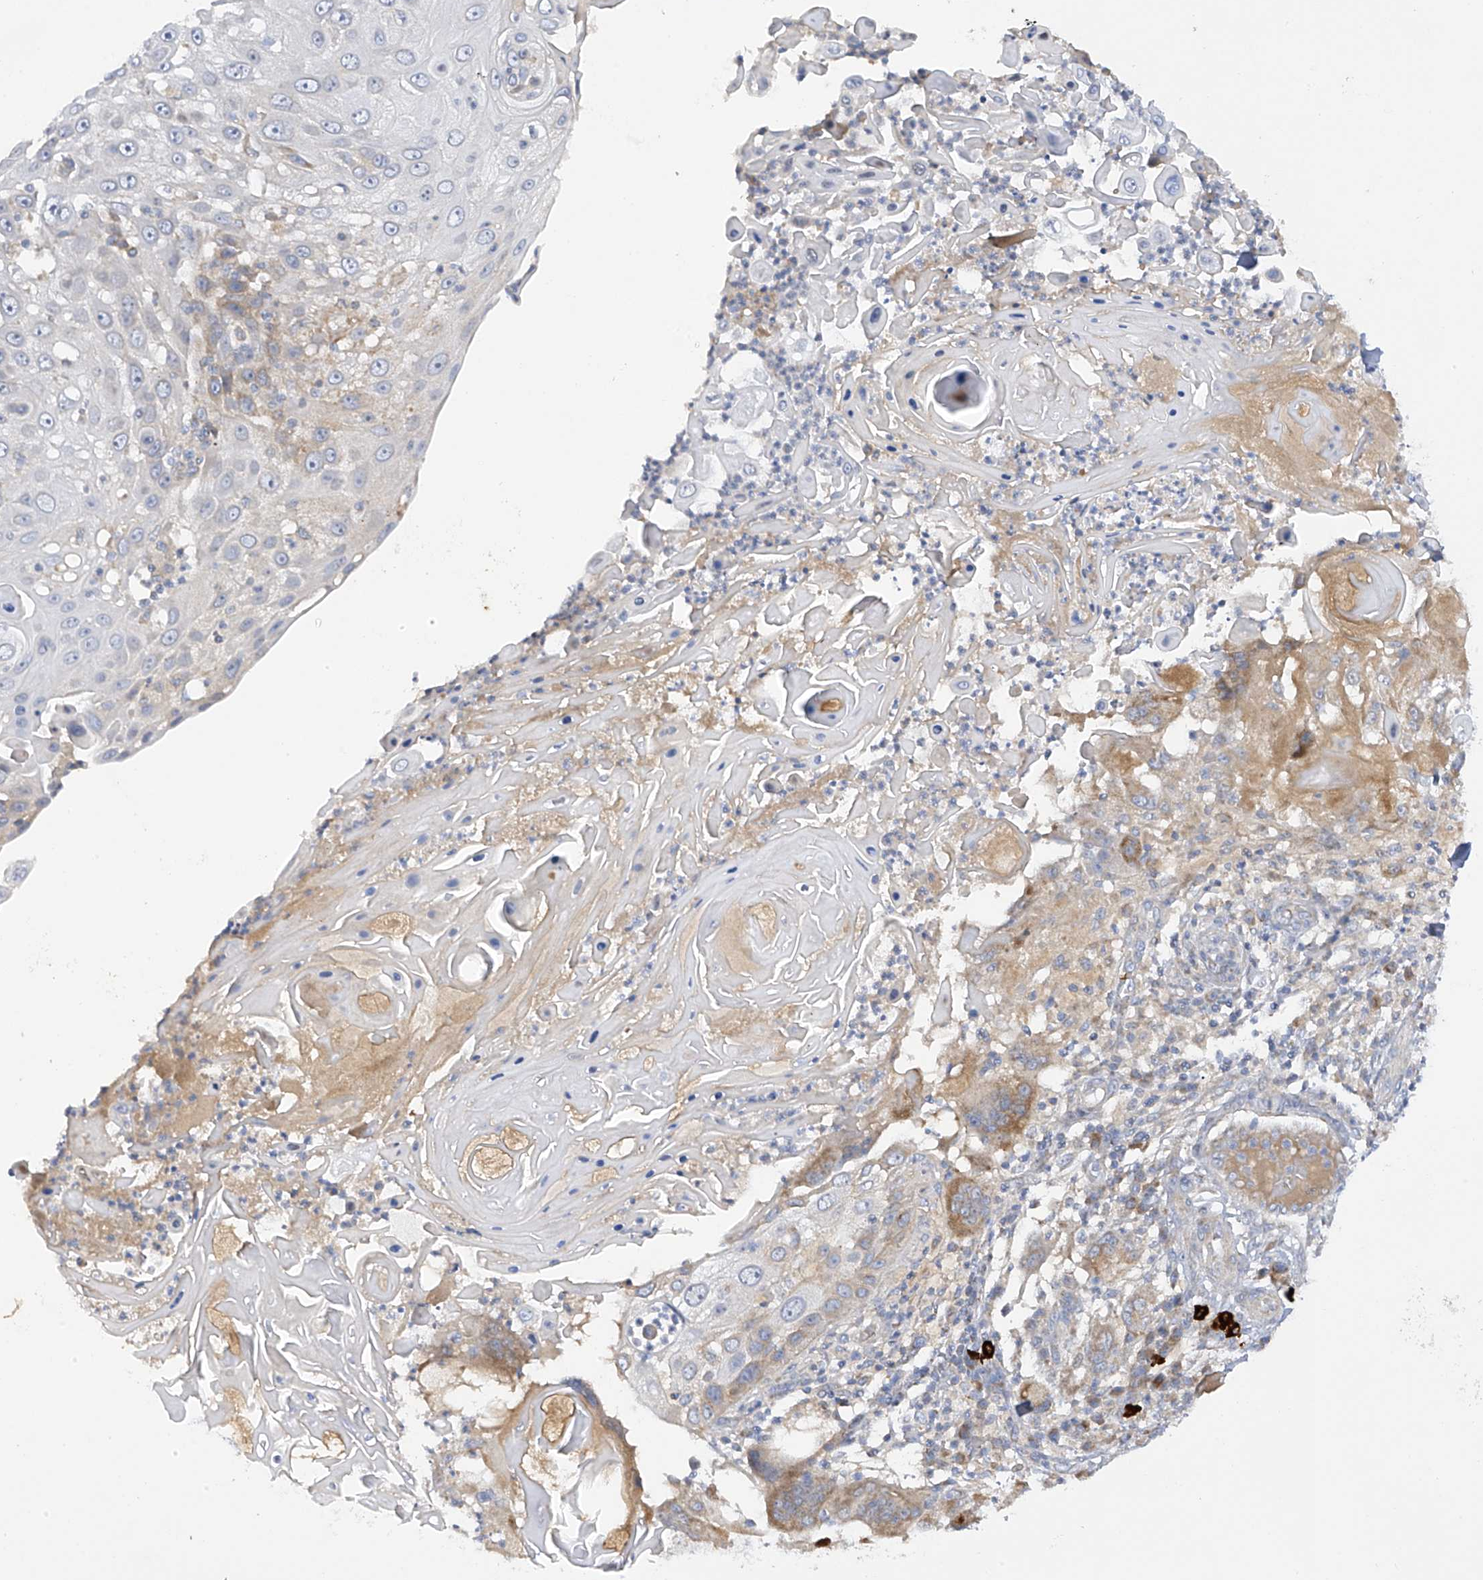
{"staining": {"intensity": "moderate", "quantity": "<25%", "location": "cytoplasmic/membranous"}, "tissue": "skin cancer", "cell_type": "Tumor cells", "image_type": "cancer", "snomed": [{"axis": "morphology", "description": "Squamous cell carcinoma, NOS"}, {"axis": "topography", "description": "Skin"}], "caption": "The image exhibits a brown stain indicating the presence of a protein in the cytoplasmic/membranous of tumor cells in skin cancer (squamous cell carcinoma).", "gene": "METTL18", "patient": {"sex": "female", "age": 44}}